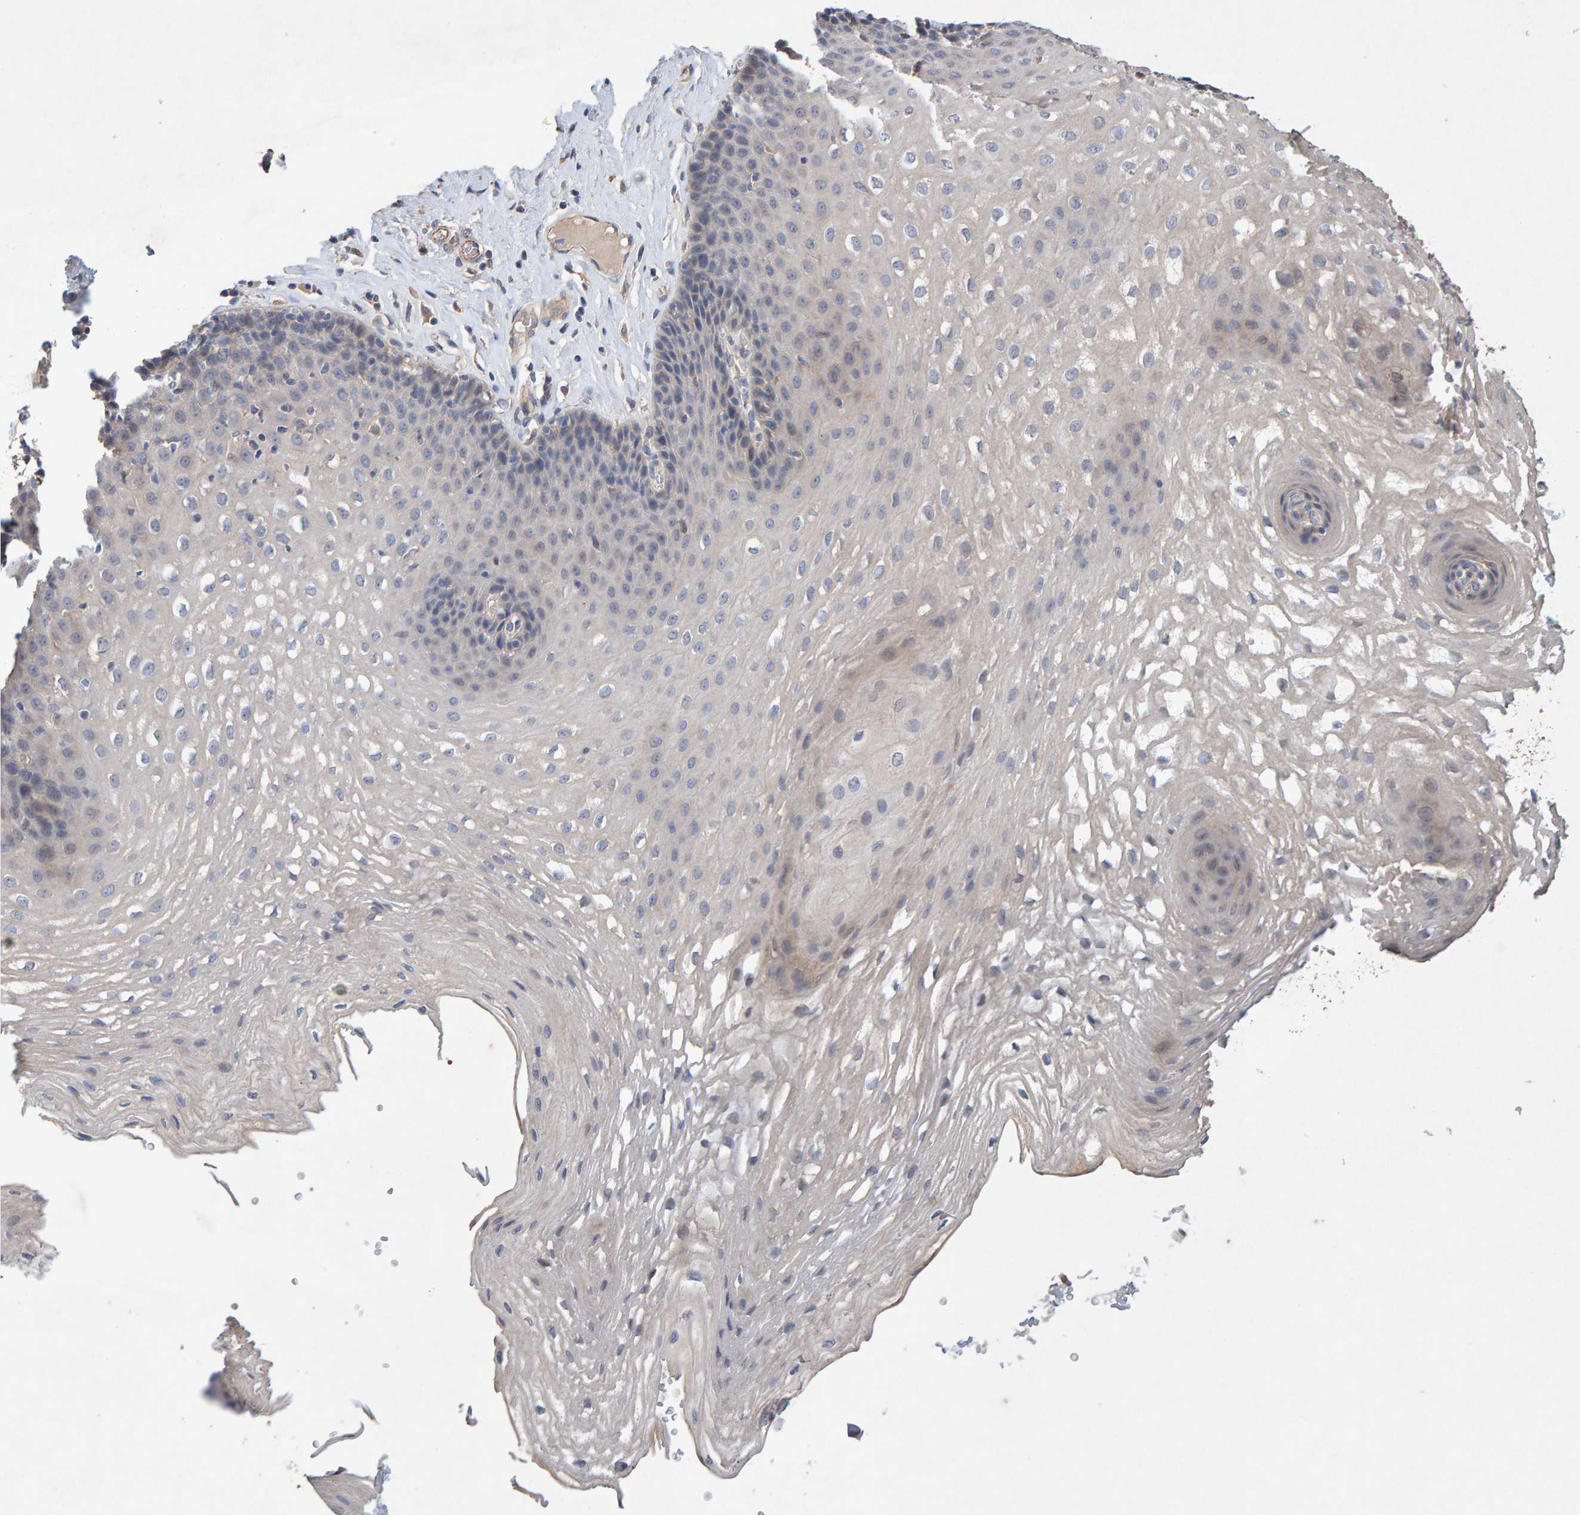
{"staining": {"intensity": "negative", "quantity": "none", "location": "none"}, "tissue": "esophagus", "cell_type": "Squamous epithelial cells", "image_type": "normal", "snomed": [{"axis": "morphology", "description": "Normal tissue, NOS"}, {"axis": "topography", "description": "Esophagus"}], "caption": "Immunohistochemistry (IHC) of benign human esophagus reveals no staining in squamous epithelial cells.", "gene": "EFR3A", "patient": {"sex": "female", "age": 66}}